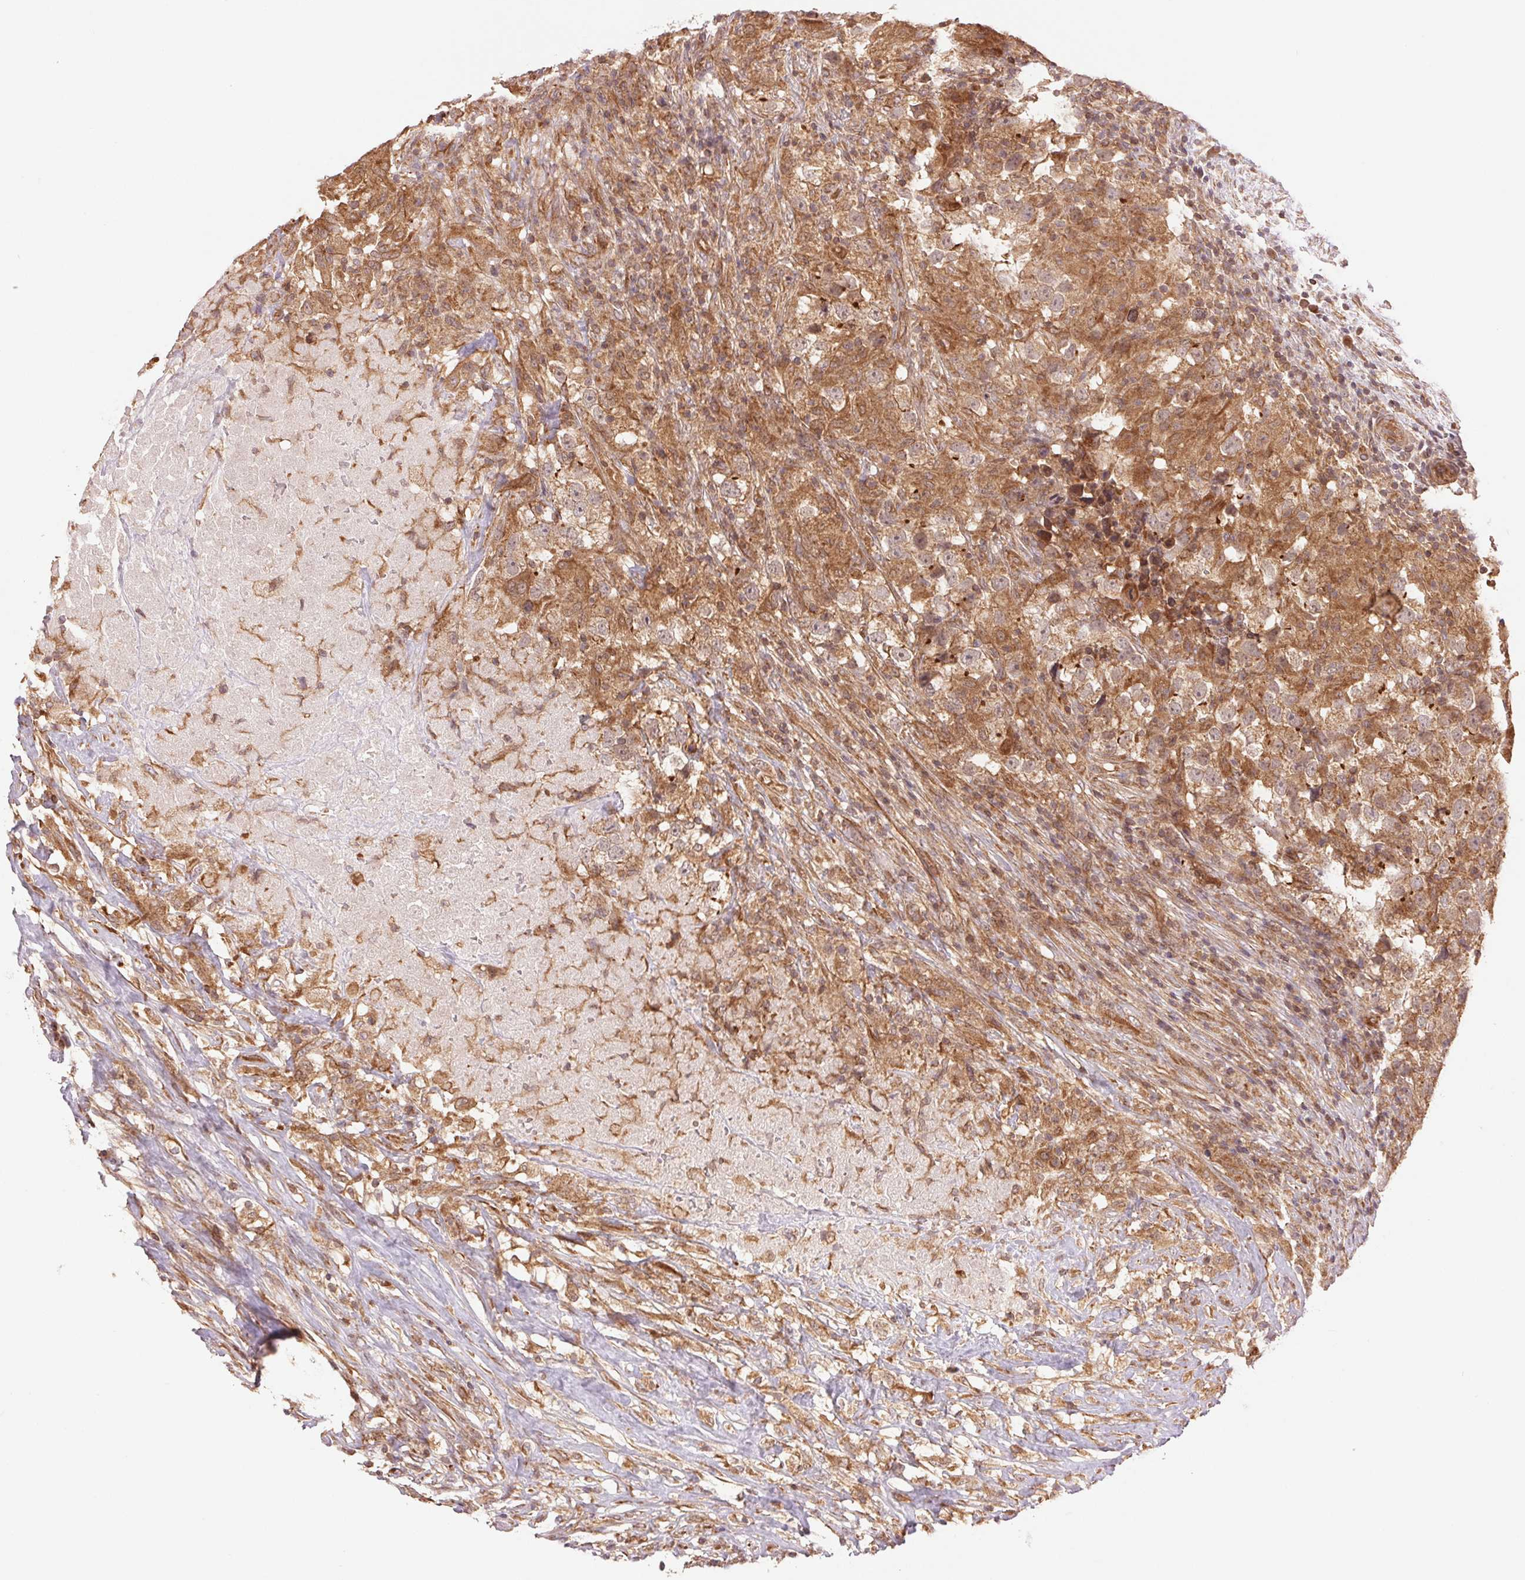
{"staining": {"intensity": "moderate", "quantity": ">75%", "location": "cytoplasmic/membranous"}, "tissue": "testis cancer", "cell_type": "Tumor cells", "image_type": "cancer", "snomed": [{"axis": "morphology", "description": "Seminoma, NOS"}, {"axis": "topography", "description": "Testis"}], "caption": "This photomicrograph shows immunohistochemistry staining of human seminoma (testis), with medium moderate cytoplasmic/membranous positivity in about >75% of tumor cells.", "gene": "STARD7", "patient": {"sex": "male", "age": 46}}